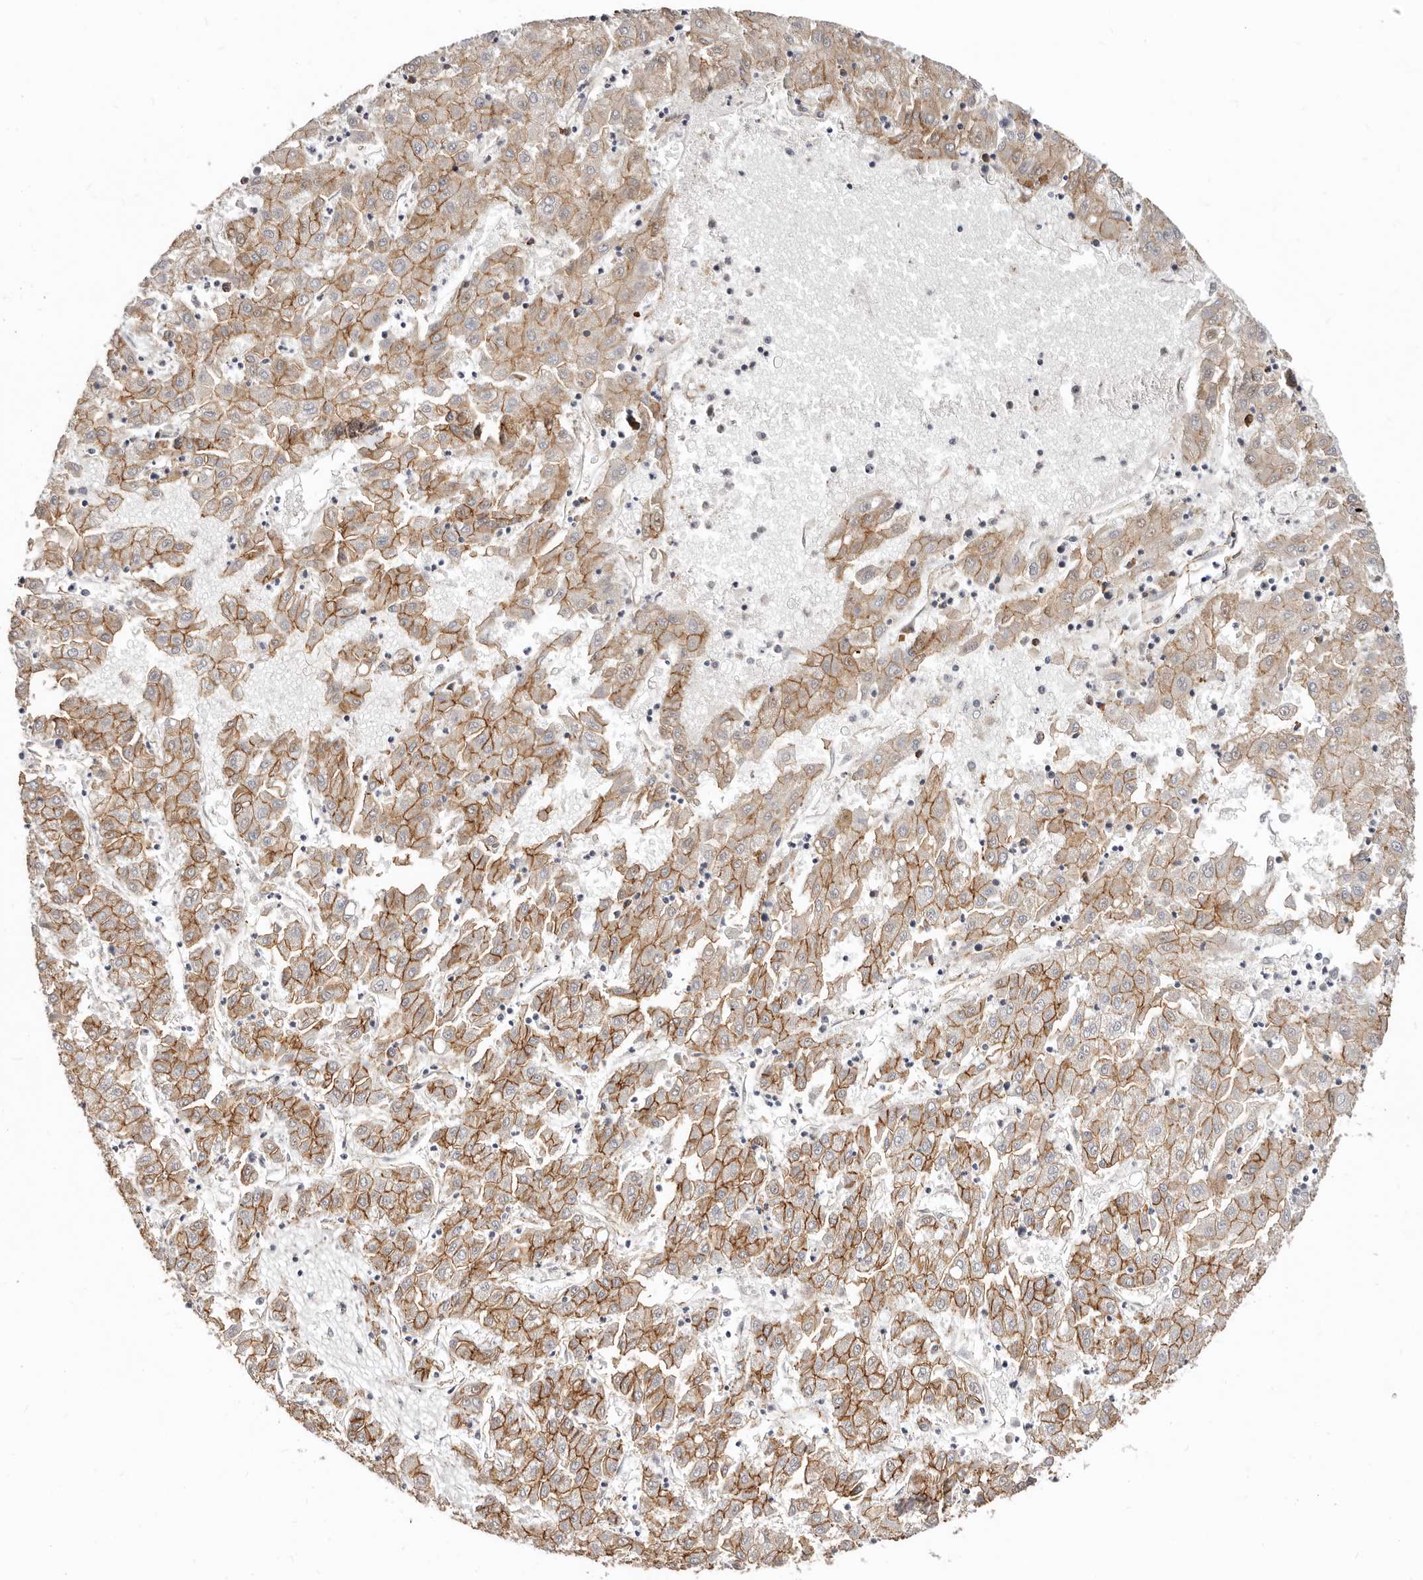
{"staining": {"intensity": "strong", "quantity": ">75%", "location": "cytoplasmic/membranous"}, "tissue": "liver cancer", "cell_type": "Tumor cells", "image_type": "cancer", "snomed": [{"axis": "morphology", "description": "Carcinoma, Hepatocellular, NOS"}, {"axis": "topography", "description": "Liver"}], "caption": "Immunohistochemical staining of human liver cancer (hepatocellular carcinoma) shows strong cytoplasmic/membranous protein staining in about >75% of tumor cells.", "gene": "CTNNB1", "patient": {"sex": "male", "age": 72}}